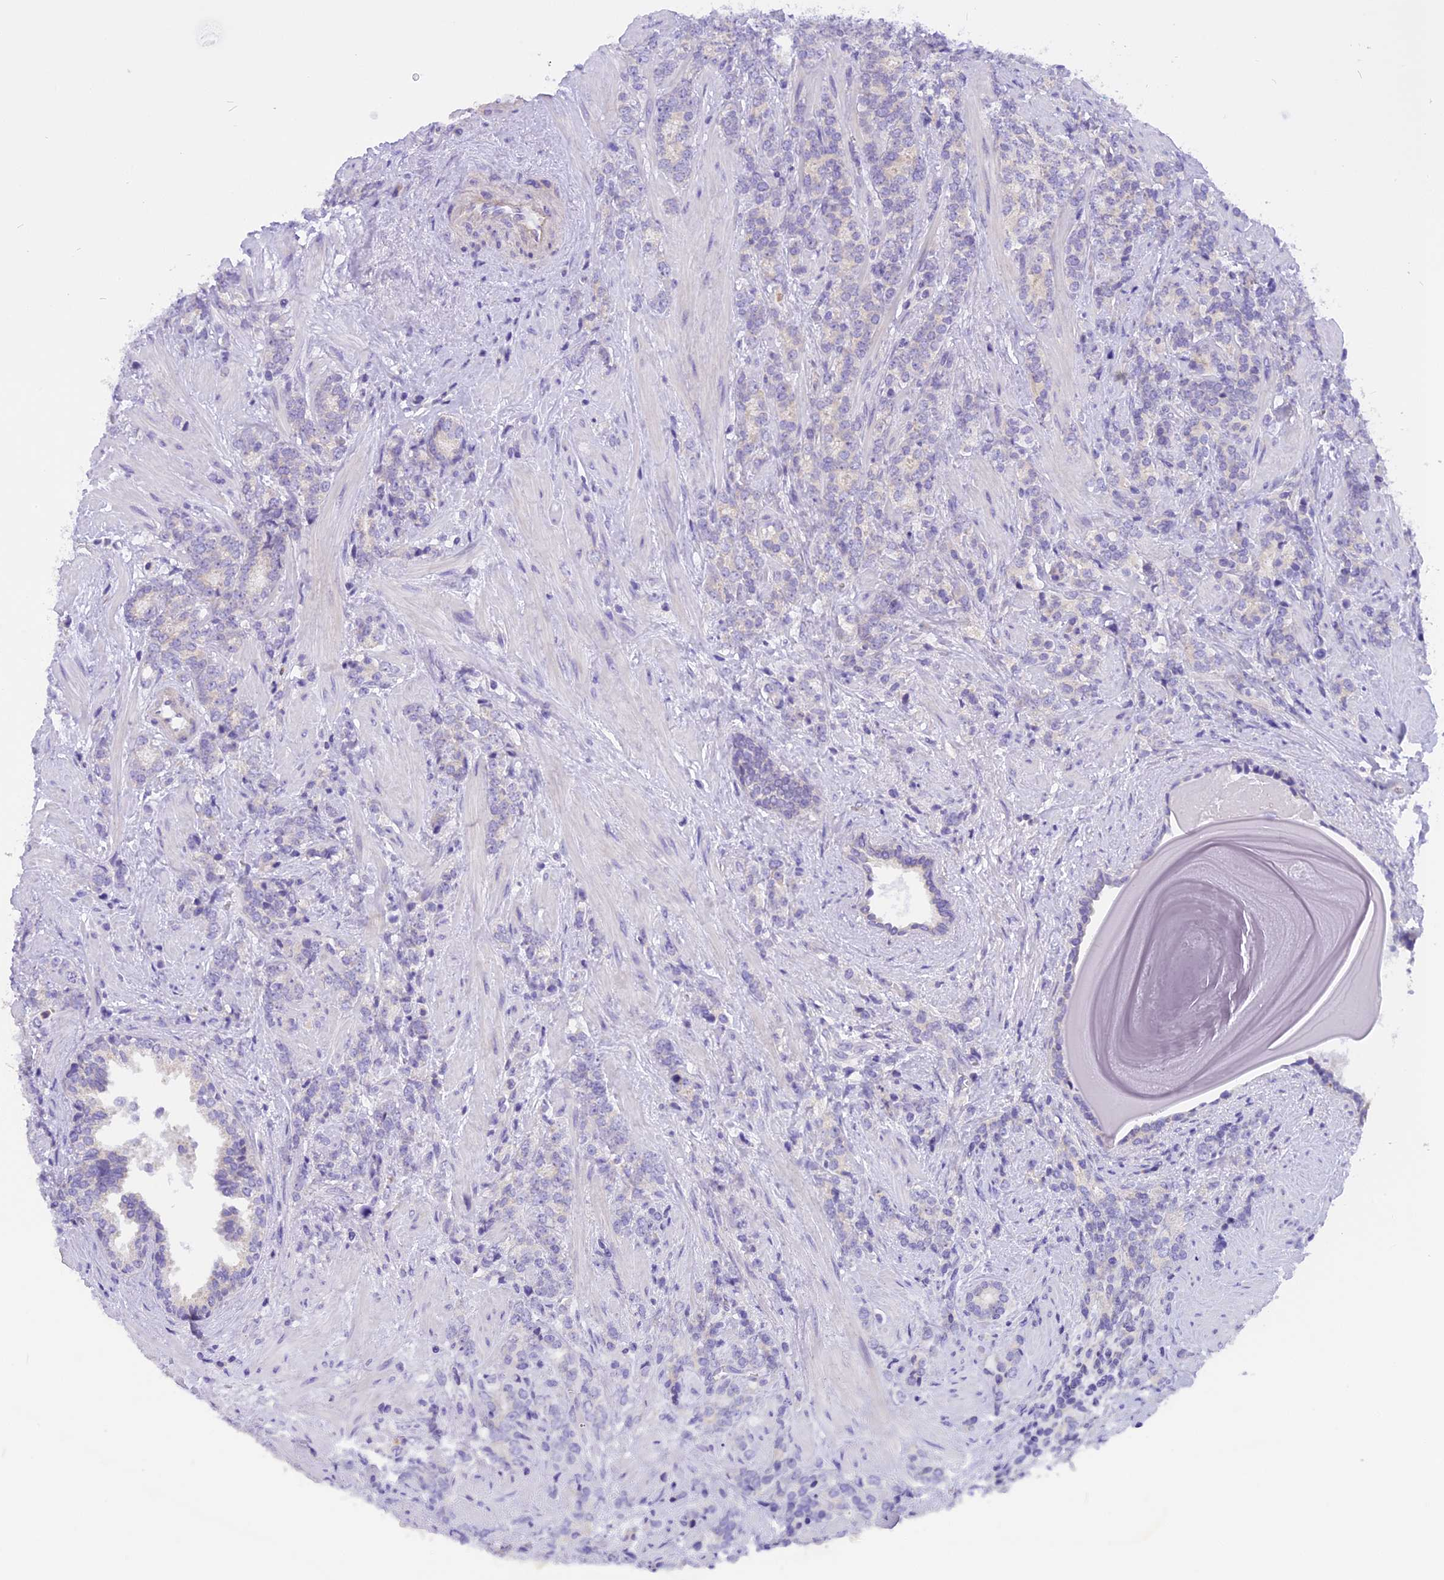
{"staining": {"intensity": "negative", "quantity": "none", "location": "none"}, "tissue": "prostate cancer", "cell_type": "Tumor cells", "image_type": "cancer", "snomed": [{"axis": "morphology", "description": "Adenocarcinoma, High grade"}, {"axis": "topography", "description": "Prostate"}], "caption": "Adenocarcinoma (high-grade) (prostate) stained for a protein using IHC reveals no positivity tumor cells.", "gene": "TRIM3", "patient": {"sex": "male", "age": 64}}